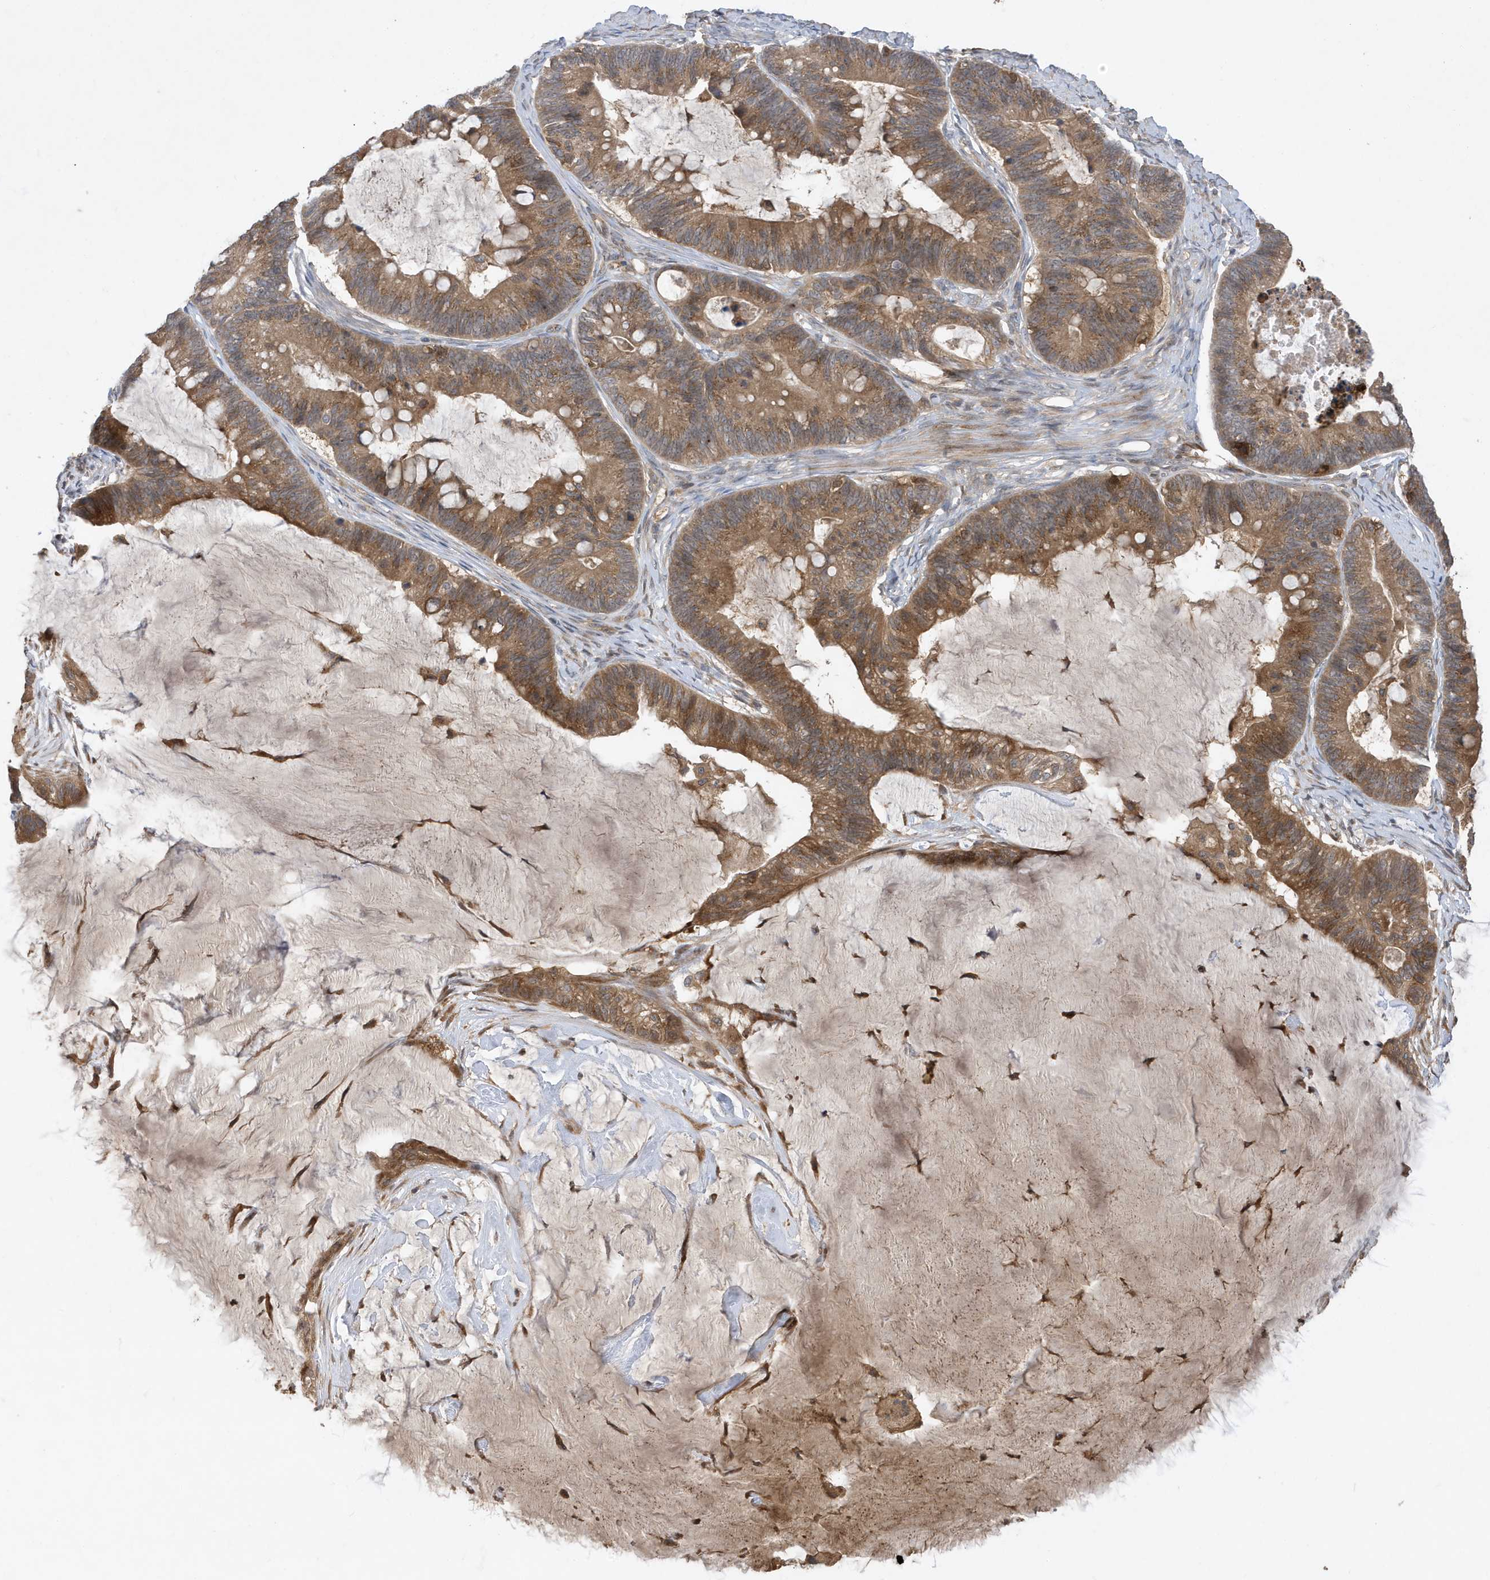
{"staining": {"intensity": "moderate", "quantity": ">75%", "location": "cytoplasmic/membranous"}, "tissue": "ovarian cancer", "cell_type": "Tumor cells", "image_type": "cancer", "snomed": [{"axis": "morphology", "description": "Cystadenocarcinoma, mucinous, NOS"}, {"axis": "topography", "description": "Ovary"}], "caption": "Tumor cells show medium levels of moderate cytoplasmic/membranous positivity in approximately >75% of cells in mucinous cystadenocarcinoma (ovarian).", "gene": "LAPTM4A", "patient": {"sex": "female", "age": 61}}